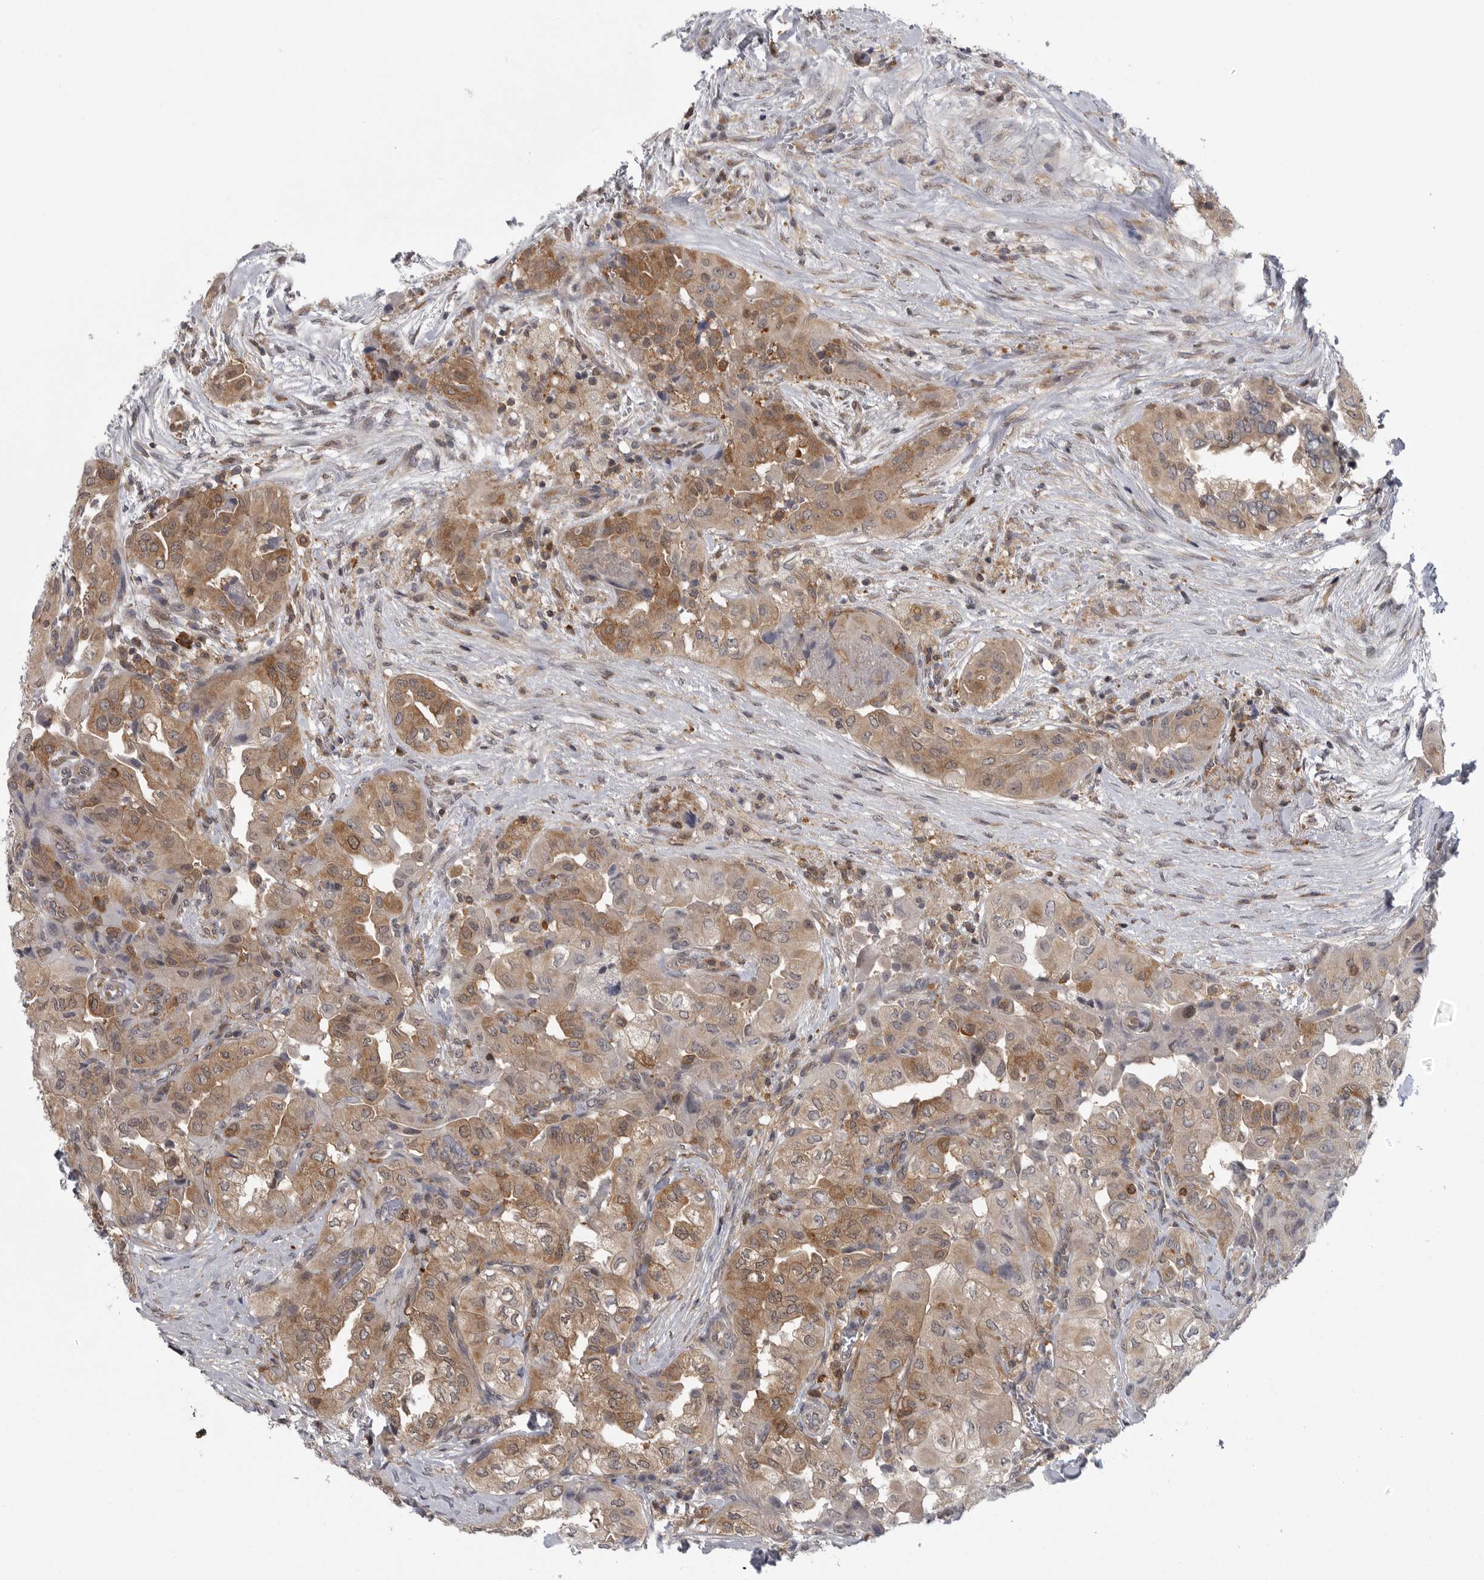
{"staining": {"intensity": "moderate", "quantity": ">75%", "location": "cytoplasmic/membranous"}, "tissue": "thyroid cancer", "cell_type": "Tumor cells", "image_type": "cancer", "snomed": [{"axis": "morphology", "description": "Papillary adenocarcinoma, NOS"}, {"axis": "topography", "description": "Thyroid gland"}], "caption": "Tumor cells show medium levels of moderate cytoplasmic/membranous staining in approximately >75% of cells in thyroid cancer. Using DAB (3,3'-diaminobenzidine) (brown) and hematoxylin (blue) stains, captured at high magnification using brightfield microscopy.", "gene": "CACYBP", "patient": {"sex": "female", "age": 59}}